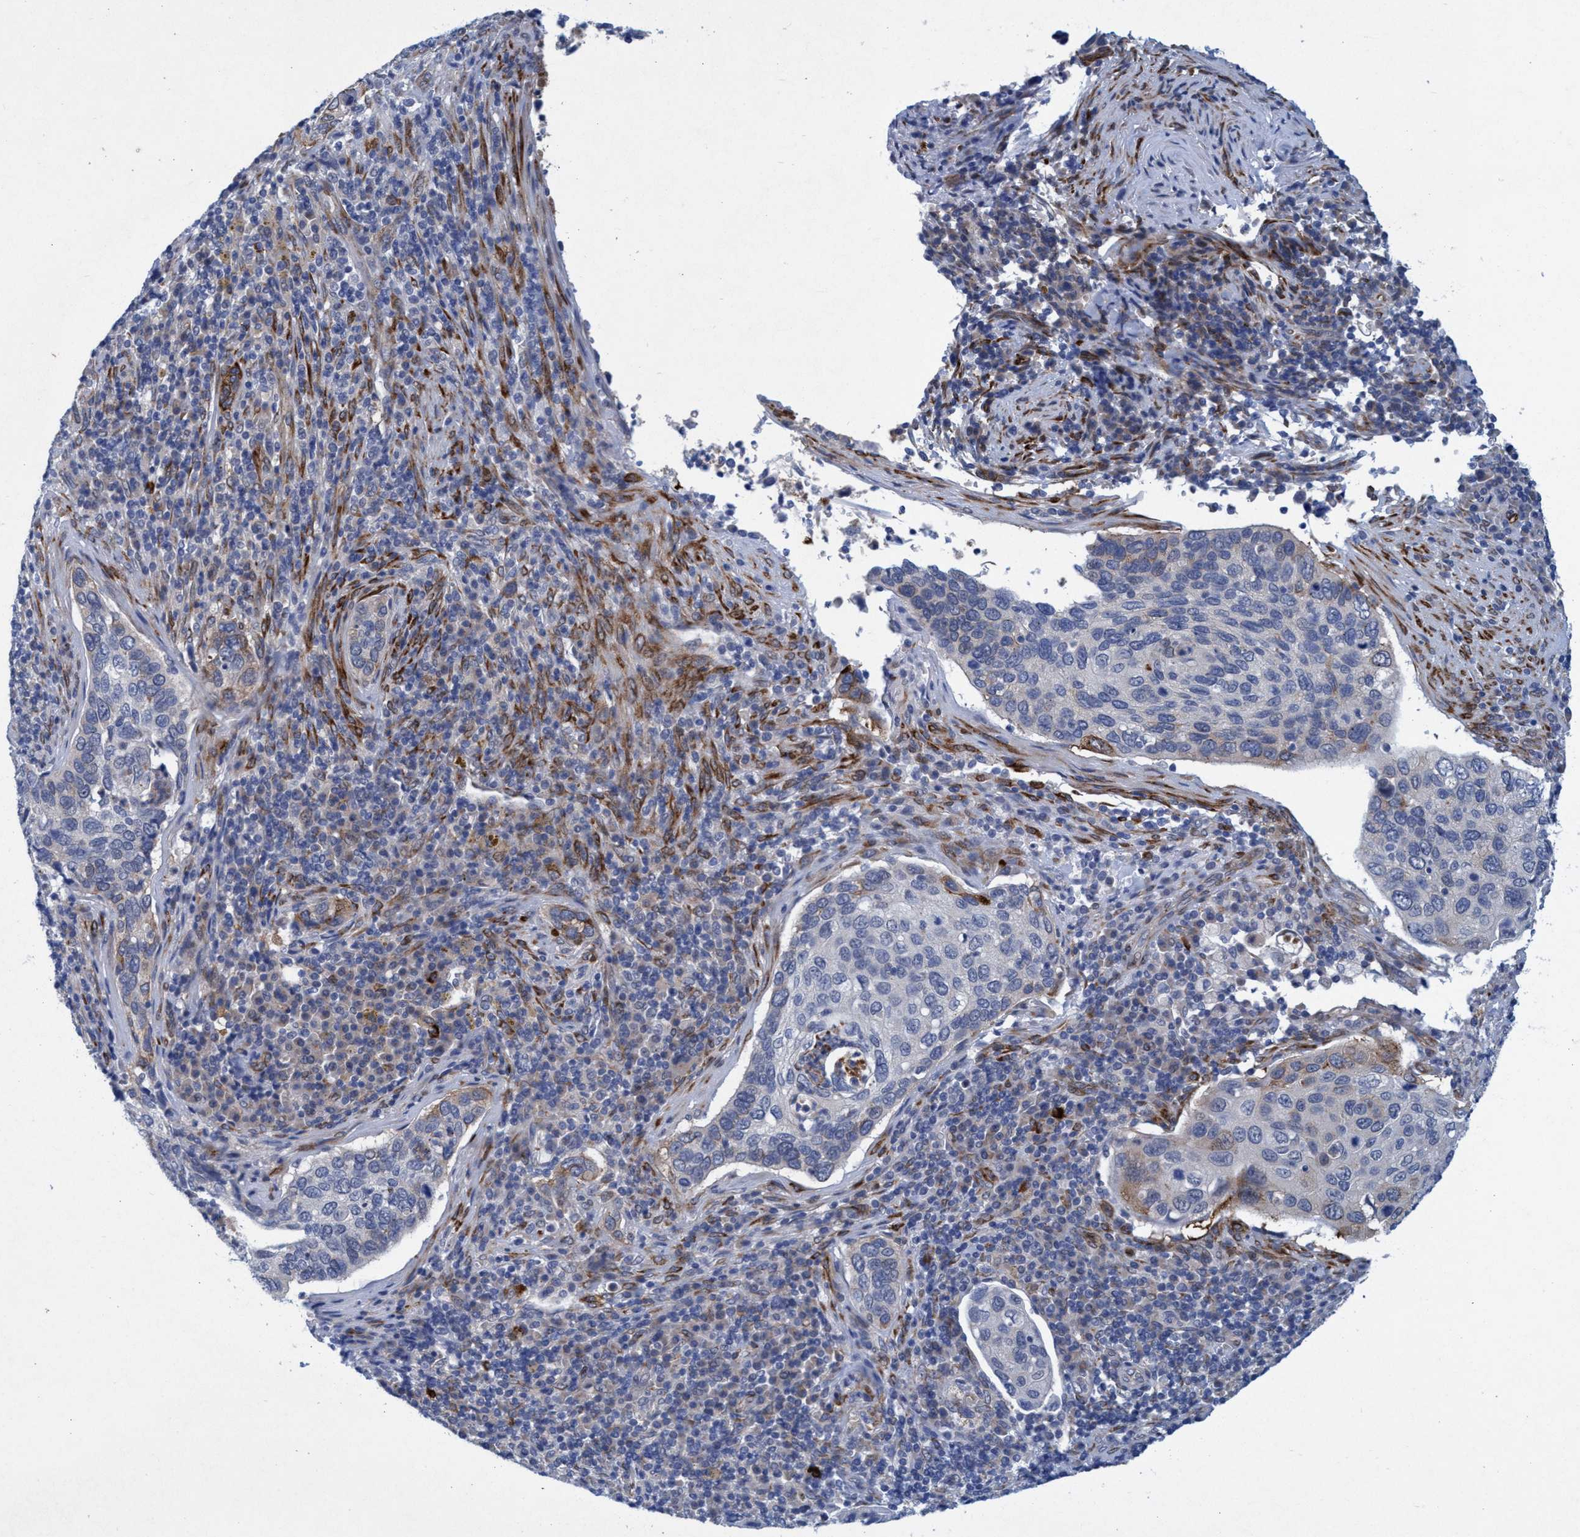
{"staining": {"intensity": "negative", "quantity": "none", "location": "none"}, "tissue": "cervical cancer", "cell_type": "Tumor cells", "image_type": "cancer", "snomed": [{"axis": "morphology", "description": "Squamous cell carcinoma, NOS"}, {"axis": "topography", "description": "Cervix"}], "caption": "An immunohistochemistry image of cervical cancer (squamous cell carcinoma) is shown. There is no staining in tumor cells of cervical cancer (squamous cell carcinoma).", "gene": "SLC43A2", "patient": {"sex": "female", "age": 53}}